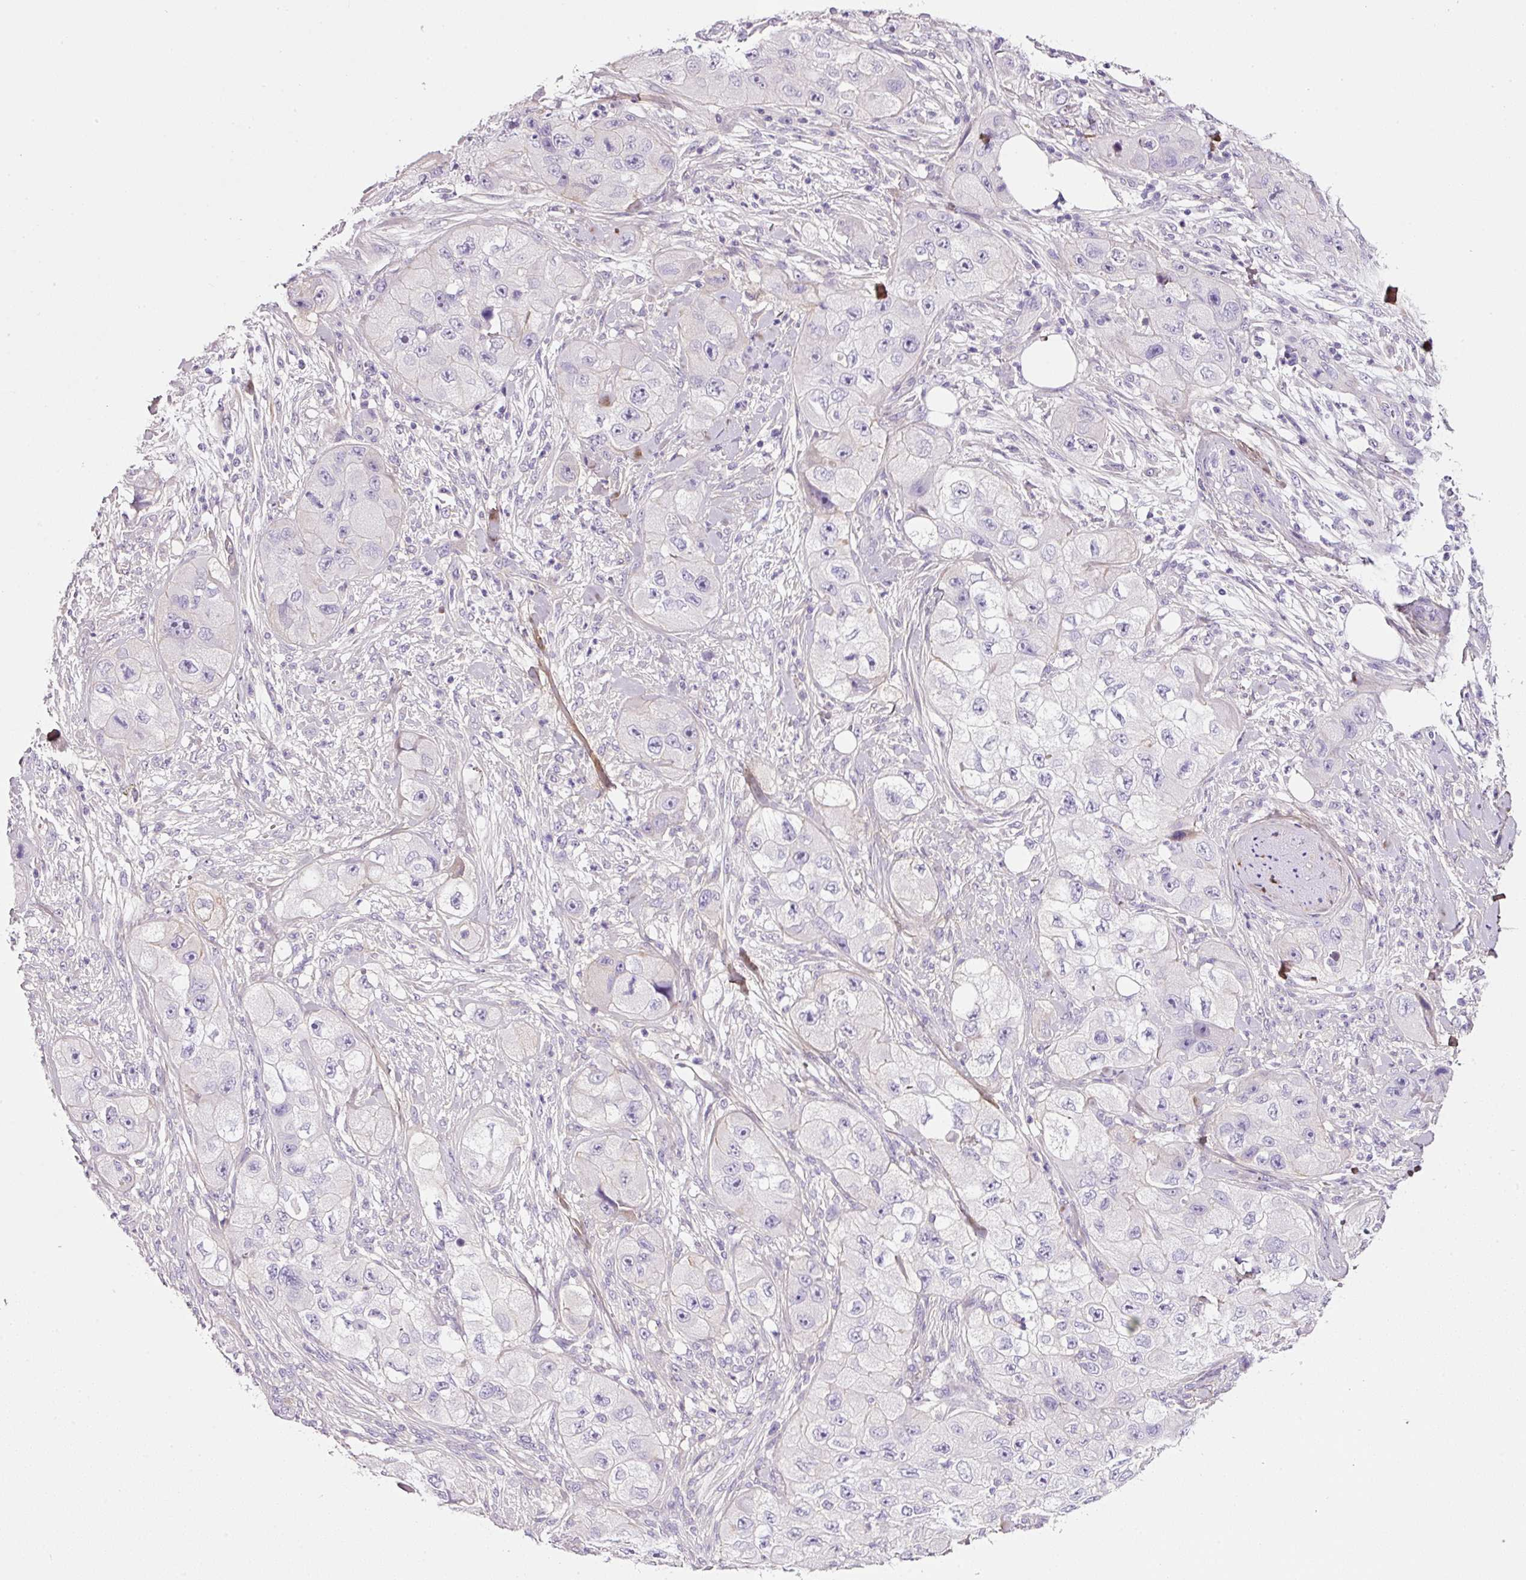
{"staining": {"intensity": "negative", "quantity": "none", "location": "none"}, "tissue": "skin cancer", "cell_type": "Tumor cells", "image_type": "cancer", "snomed": [{"axis": "morphology", "description": "Squamous cell carcinoma, NOS"}, {"axis": "topography", "description": "Skin"}, {"axis": "topography", "description": "Subcutis"}], "caption": "The immunohistochemistry photomicrograph has no significant positivity in tumor cells of skin cancer (squamous cell carcinoma) tissue.", "gene": "SOS2", "patient": {"sex": "male", "age": 73}}